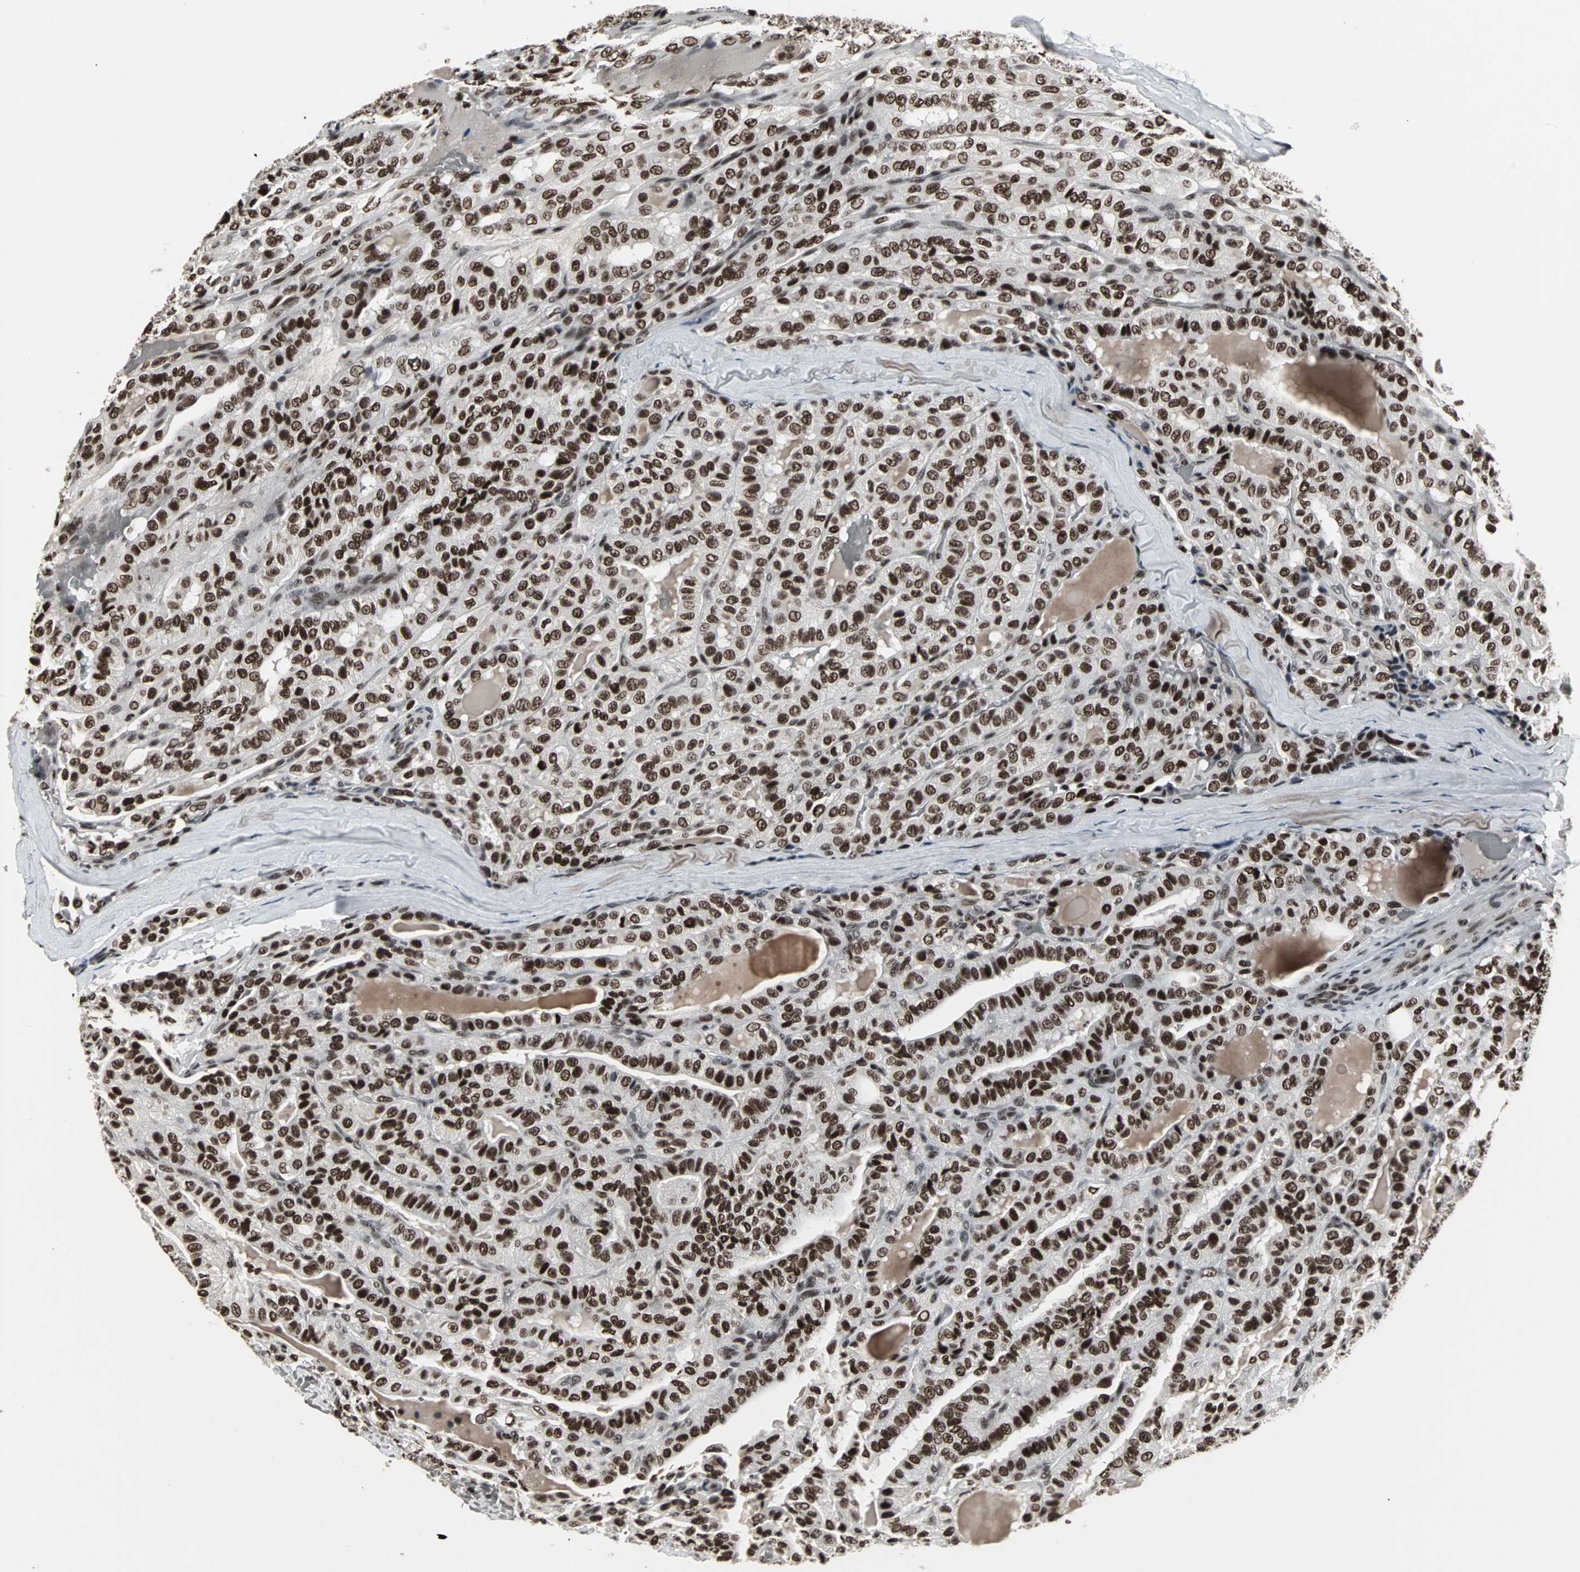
{"staining": {"intensity": "strong", "quantity": ">75%", "location": "nuclear"}, "tissue": "thyroid cancer", "cell_type": "Tumor cells", "image_type": "cancer", "snomed": [{"axis": "morphology", "description": "Papillary adenocarcinoma, NOS"}, {"axis": "topography", "description": "Thyroid gland"}], "caption": "Strong nuclear protein expression is identified in about >75% of tumor cells in papillary adenocarcinoma (thyroid).", "gene": "PNKP", "patient": {"sex": "male", "age": 77}}